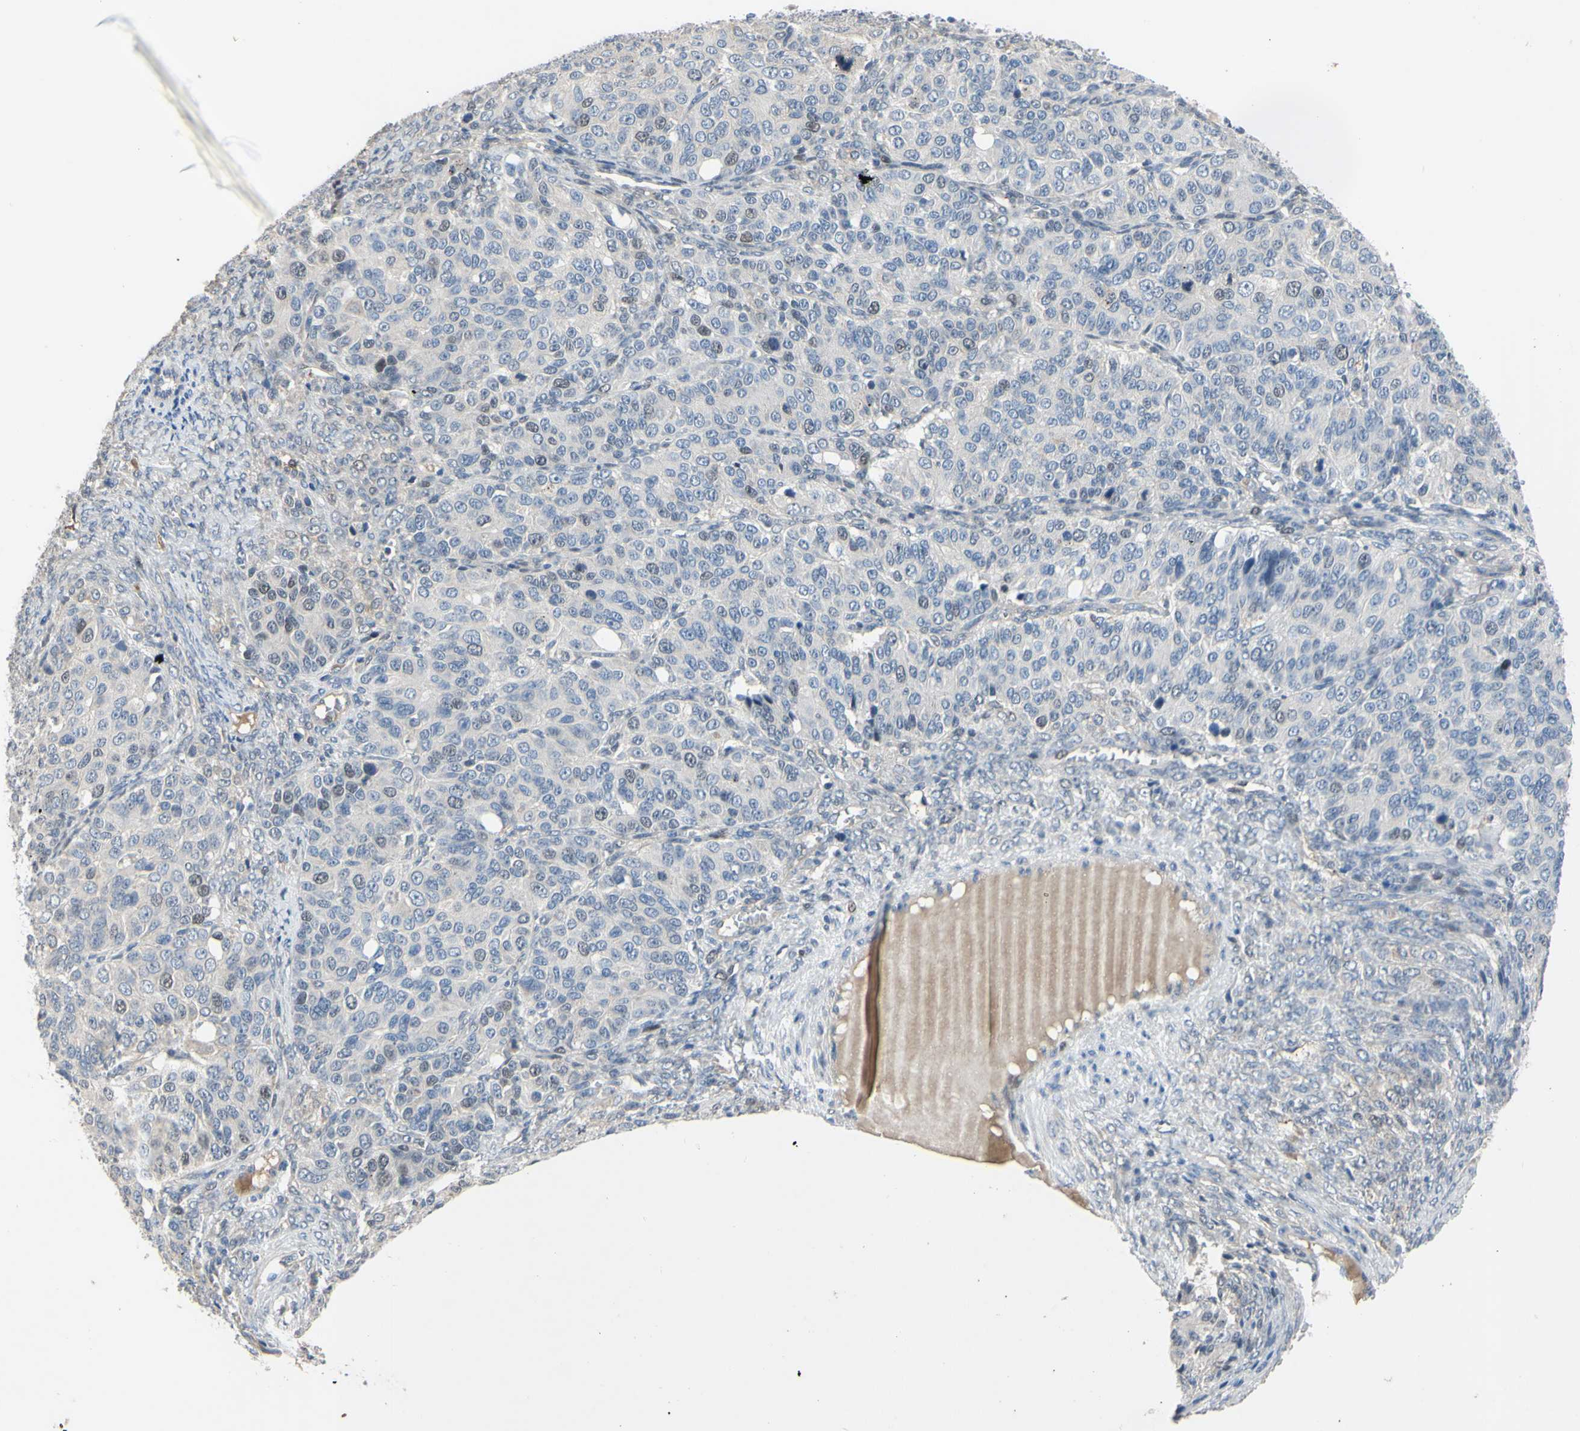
{"staining": {"intensity": "weak", "quantity": "<25%", "location": "nuclear"}, "tissue": "ovarian cancer", "cell_type": "Tumor cells", "image_type": "cancer", "snomed": [{"axis": "morphology", "description": "Carcinoma, endometroid"}, {"axis": "topography", "description": "Ovary"}], "caption": "Immunohistochemical staining of human ovarian endometroid carcinoma displays no significant positivity in tumor cells. (Immunohistochemistry, brightfield microscopy, high magnification).", "gene": "LHX9", "patient": {"sex": "female", "age": 51}}